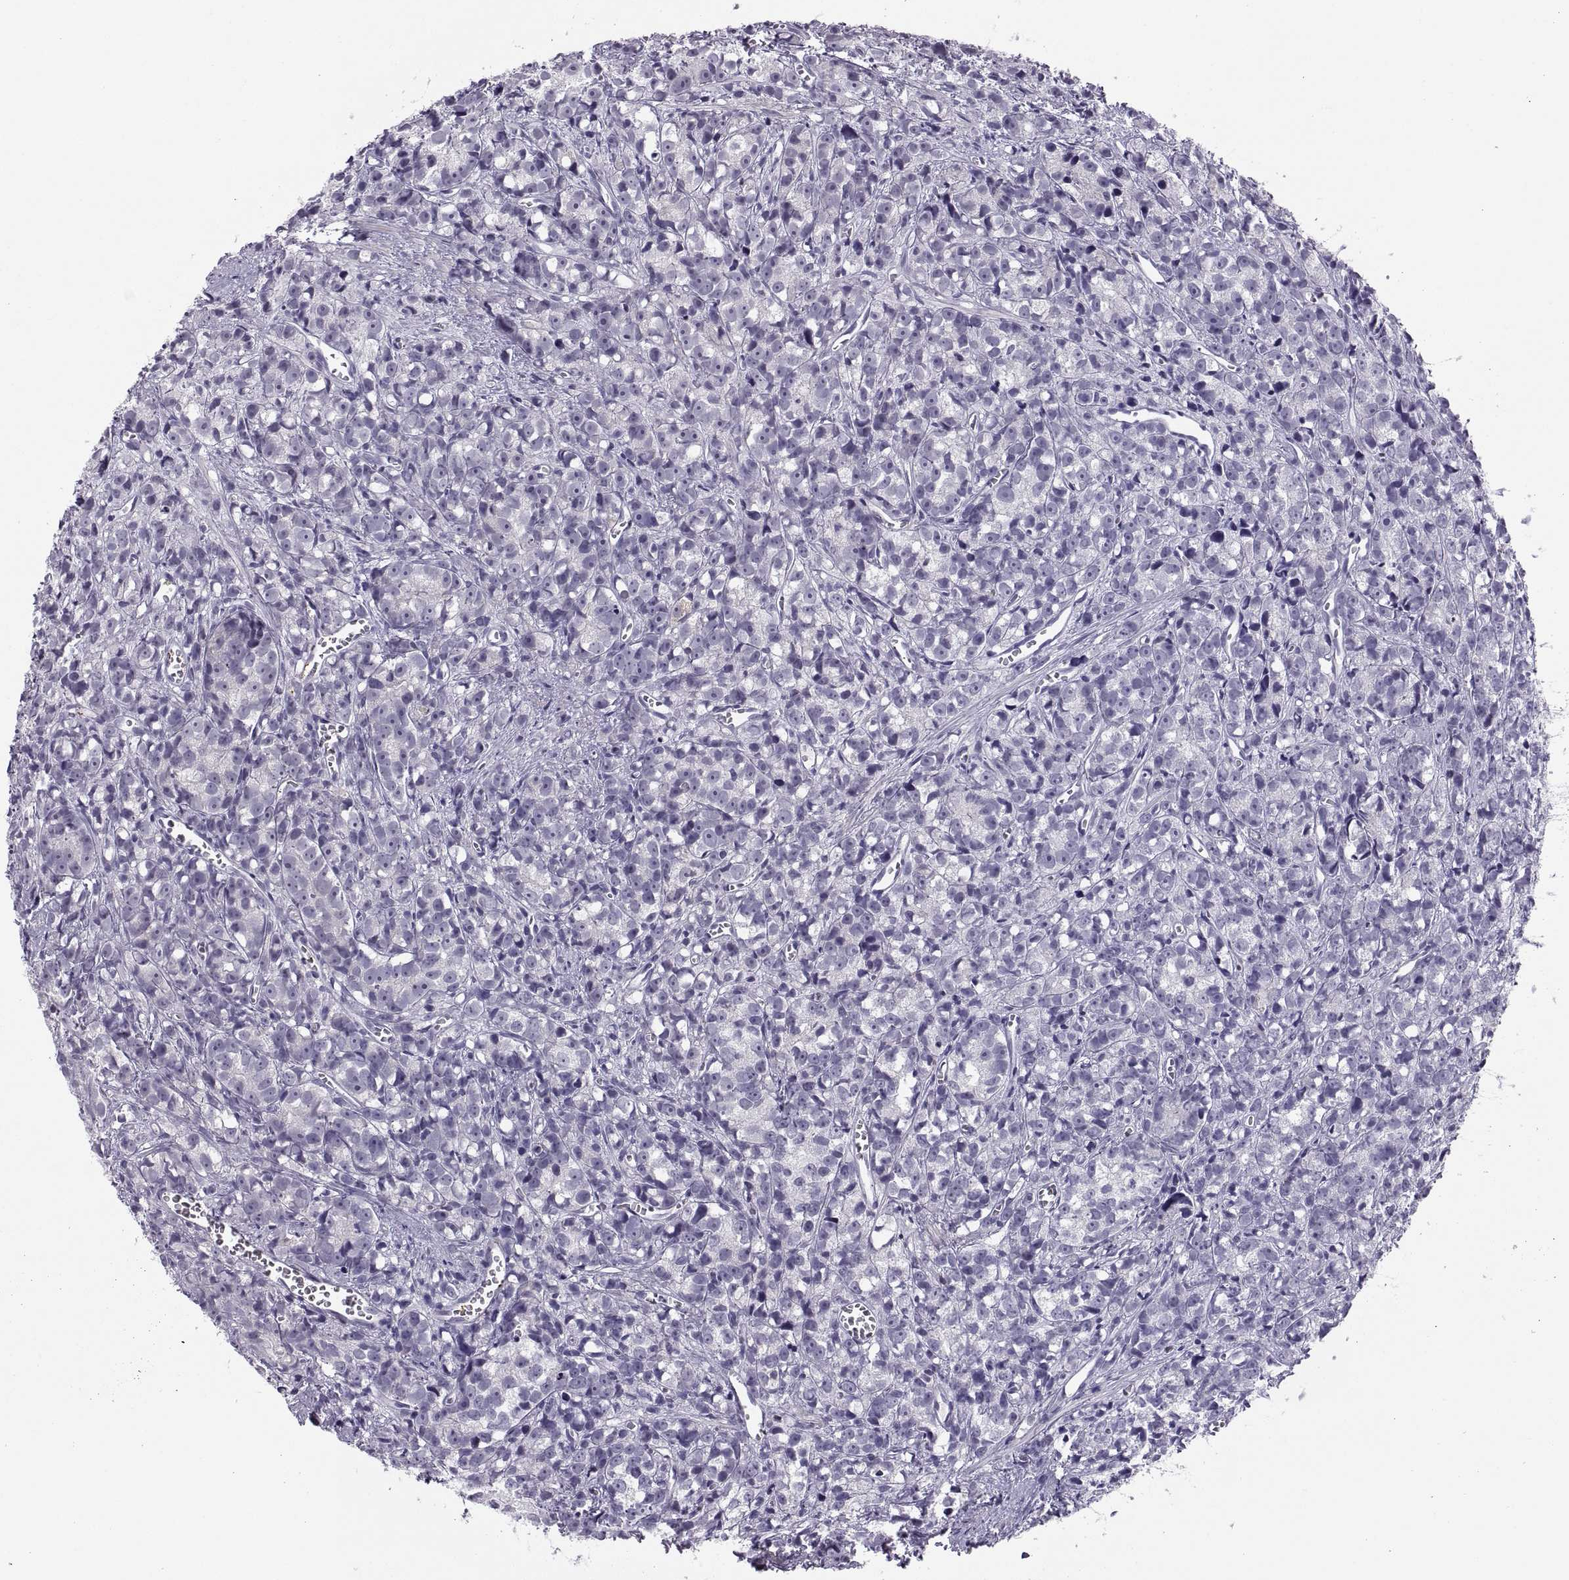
{"staining": {"intensity": "negative", "quantity": "none", "location": "none"}, "tissue": "prostate cancer", "cell_type": "Tumor cells", "image_type": "cancer", "snomed": [{"axis": "morphology", "description": "Adenocarcinoma, High grade"}, {"axis": "topography", "description": "Prostate"}], "caption": "Tumor cells are negative for protein expression in human adenocarcinoma (high-grade) (prostate). (Stains: DAB (3,3'-diaminobenzidine) immunohistochemistry with hematoxylin counter stain, Microscopy: brightfield microscopy at high magnification).", "gene": "TTC21A", "patient": {"sex": "male", "age": 77}}